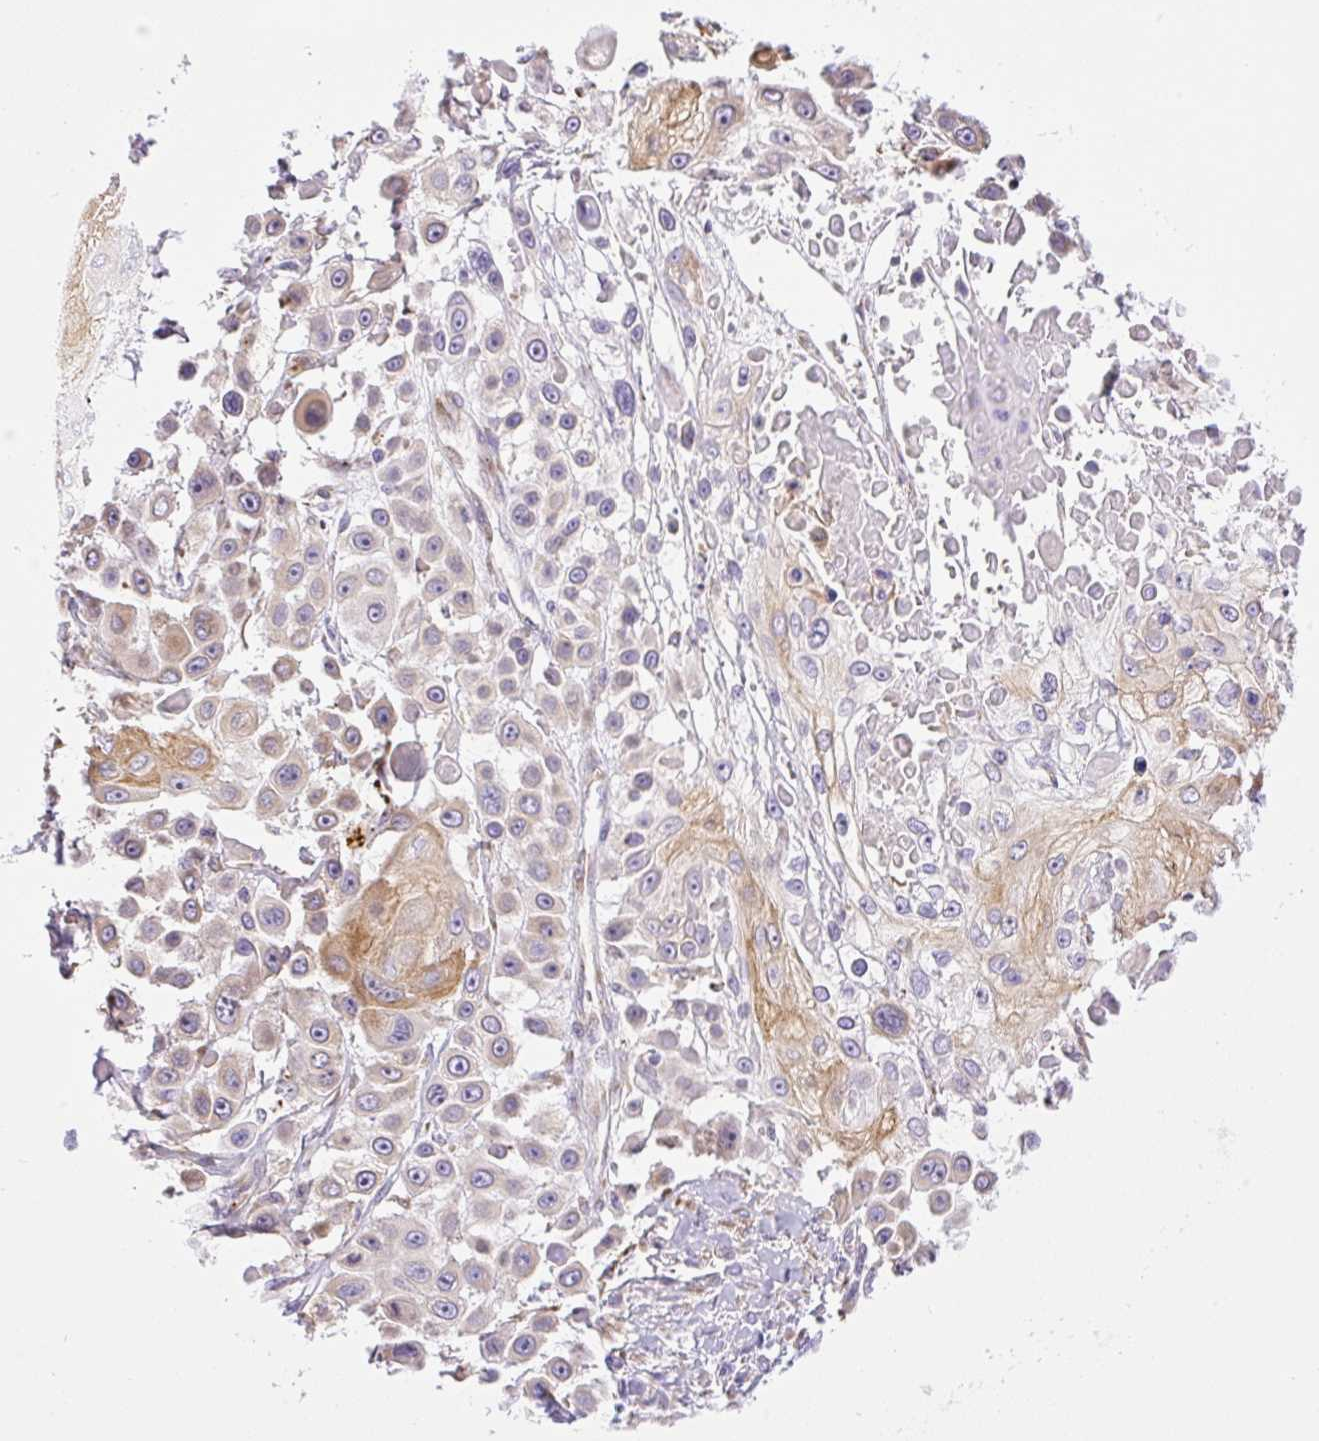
{"staining": {"intensity": "moderate", "quantity": "<25%", "location": "cytoplasmic/membranous"}, "tissue": "skin cancer", "cell_type": "Tumor cells", "image_type": "cancer", "snomed": [{"axis": "morphology", "description": "Squamous cell carcinoma, NOS"}, {"axis": "topography", "description": "Skin"}], "caption": "A photomicrograph of human skin cancer (squamous cell carcinoma) stained for a protein reveals moderate cytoplasmic/membranous brown staining in tumor cells. The staining was performed using DAB to visualize the protein expression in brown, while the nuclei were stained in blue with hematoxylin (Magnification: 20x).", "gene": "POFUT1", "patient": {"sex": "male", "age": 67}}